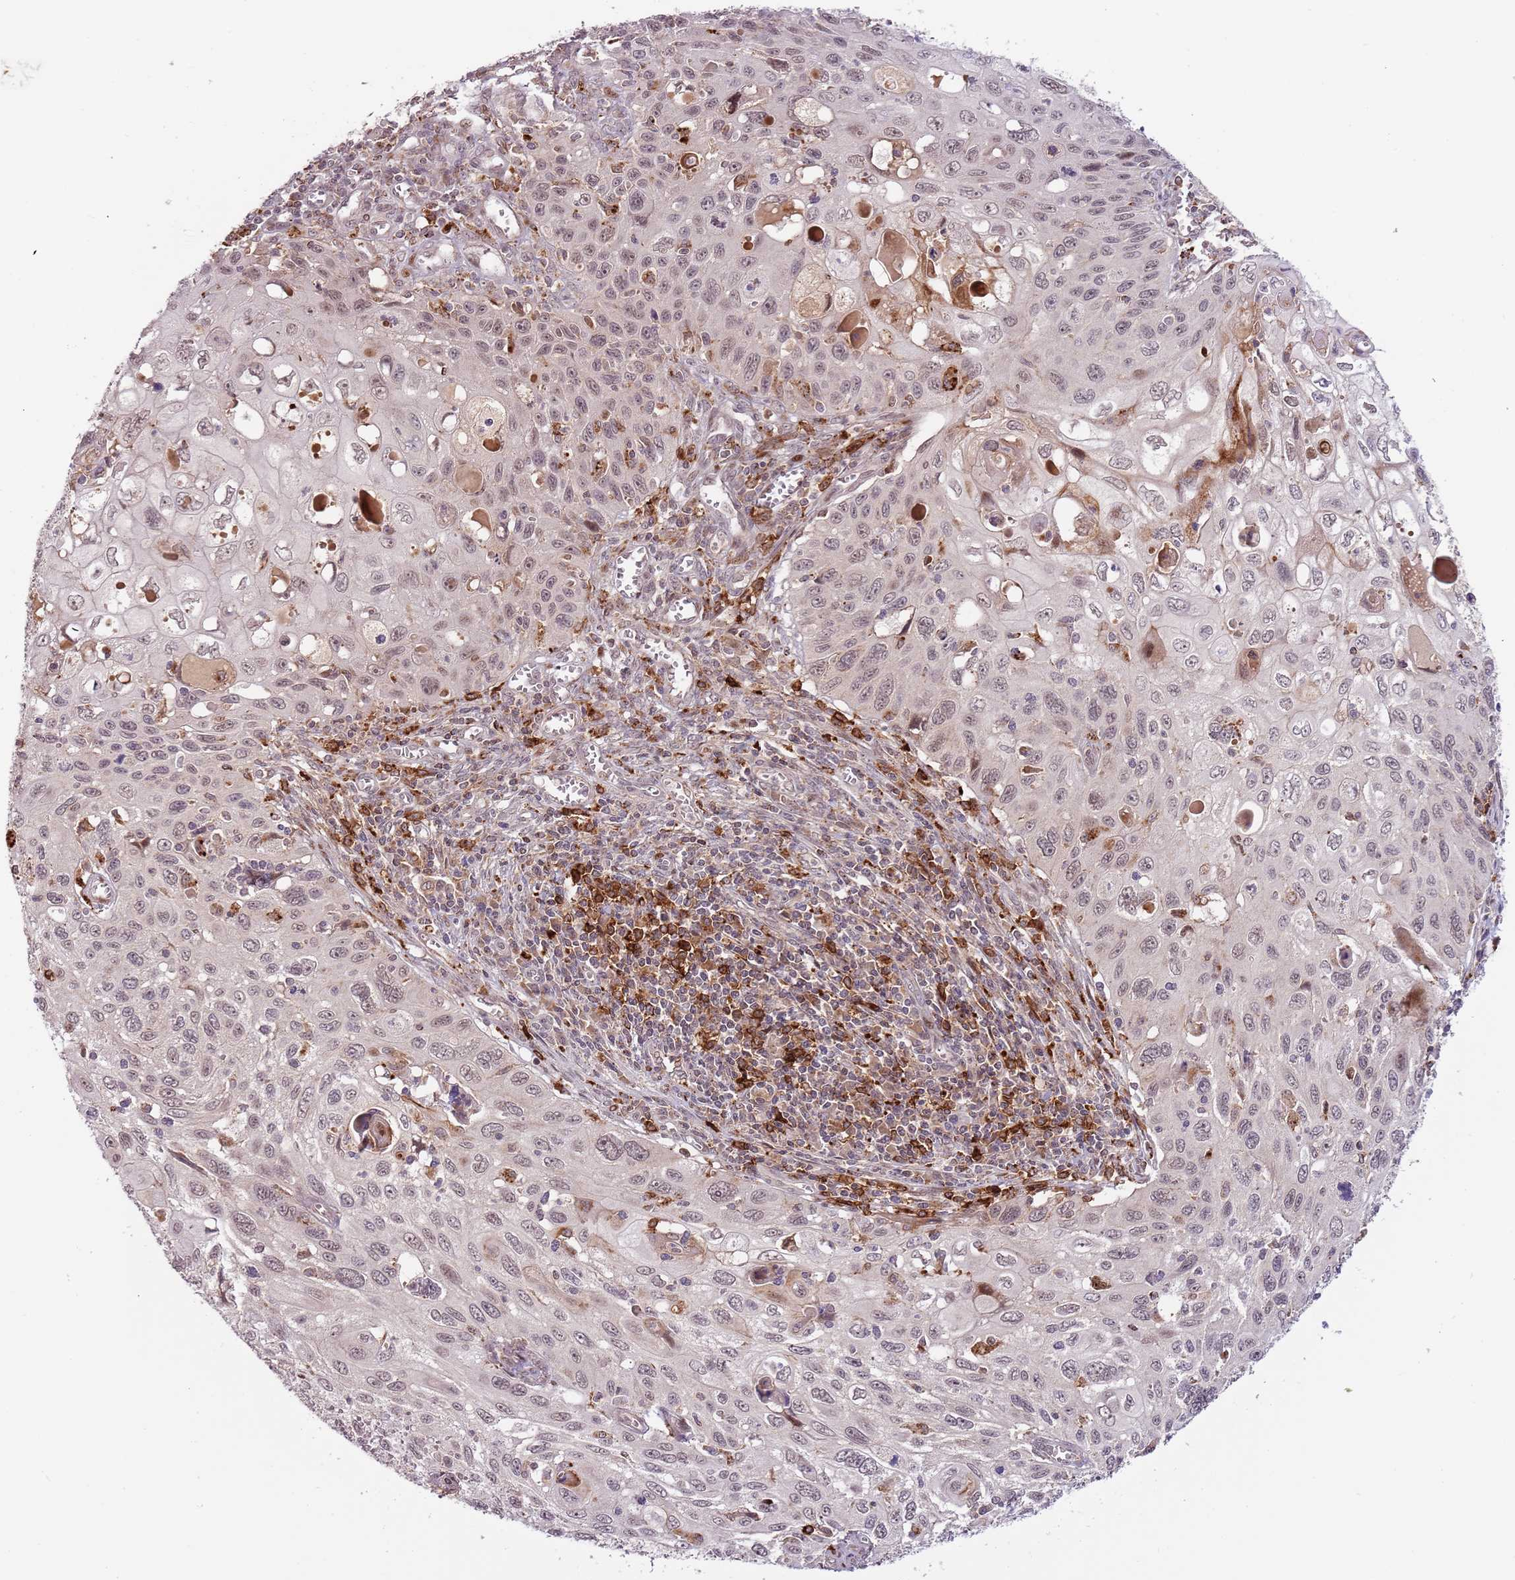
{"staining": {"intensity": "weak", "quantity": "<25%", "location": "nuclear"}, "tissue": "cervical cancer", "cell_type": "Tumor cells", "image_type": "cancer", "snomed": [{"axis": "morphology", "description": "Squamous cell carcinoma, NOS"}, {"axis": "topography", "description": "Cervix"}], "caption": "High magnification brightfield microscopy of cervical cancer stained with DAB (3,3'-diaminobenzidine) (brown) and counterstained with hematoxylin (blue): tumor cells show no significant staining.", "gene": "ULK3", "patient": {"sex": "female", "age": 70}}